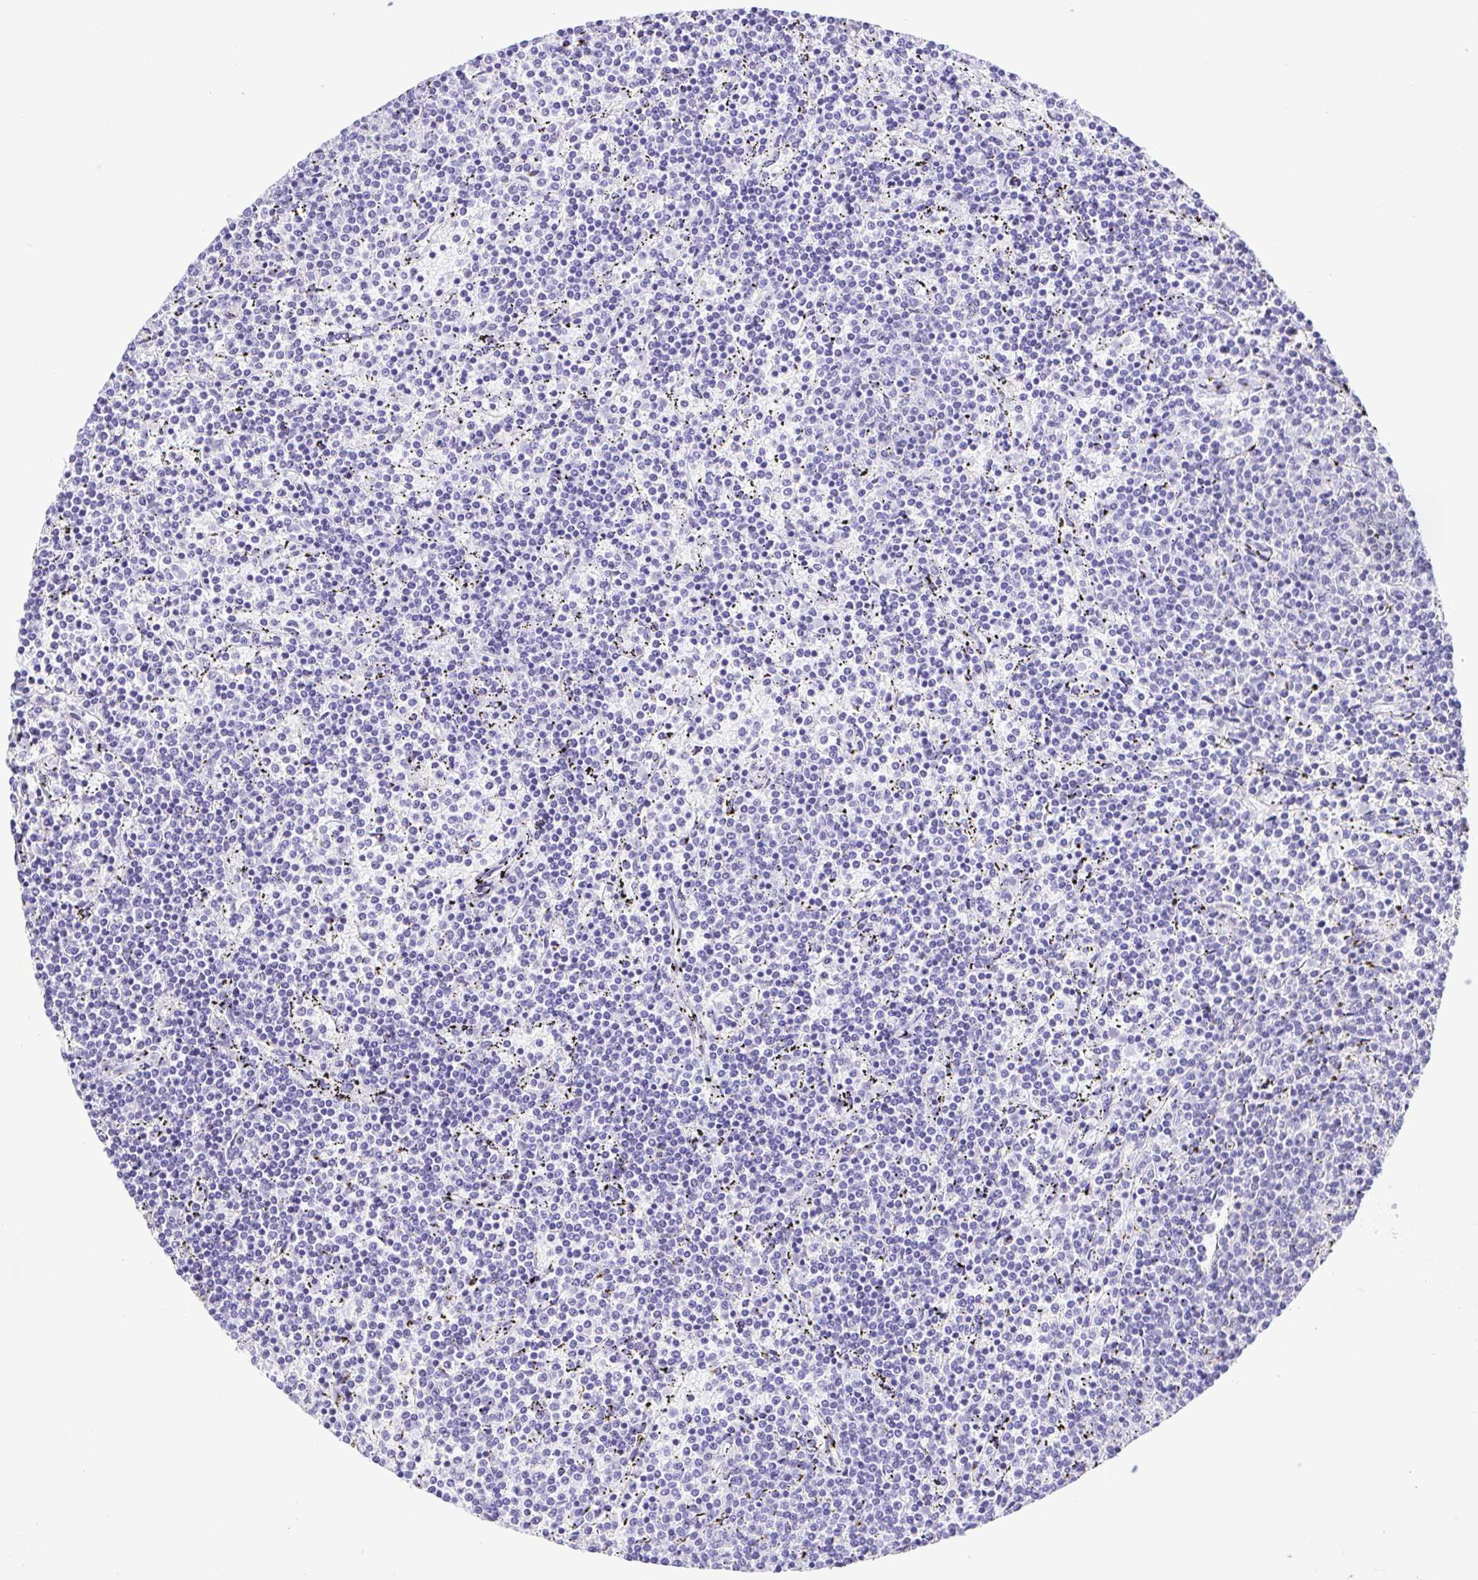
{"staining": {"intensity": "negative", "quantity": "none", "location": "none"}, "tissue": "lymphoma", "cell_type": "Tumor cells", "image_type": "cancer", "snomed": [{"axis": "morphology", "description": "Malignant lymphoma, non-Hodgkin's type, Low grade"}, {"axis": "topography", "description": "Spleen"}], "caption": "An image of malignant lymphoma, non-Hodgkin's type (low-grade) stained for a protein reveals no brown staining in tumor cells.", "gene": "PAK3", "patient": {"sex": "female", "age": 50}}